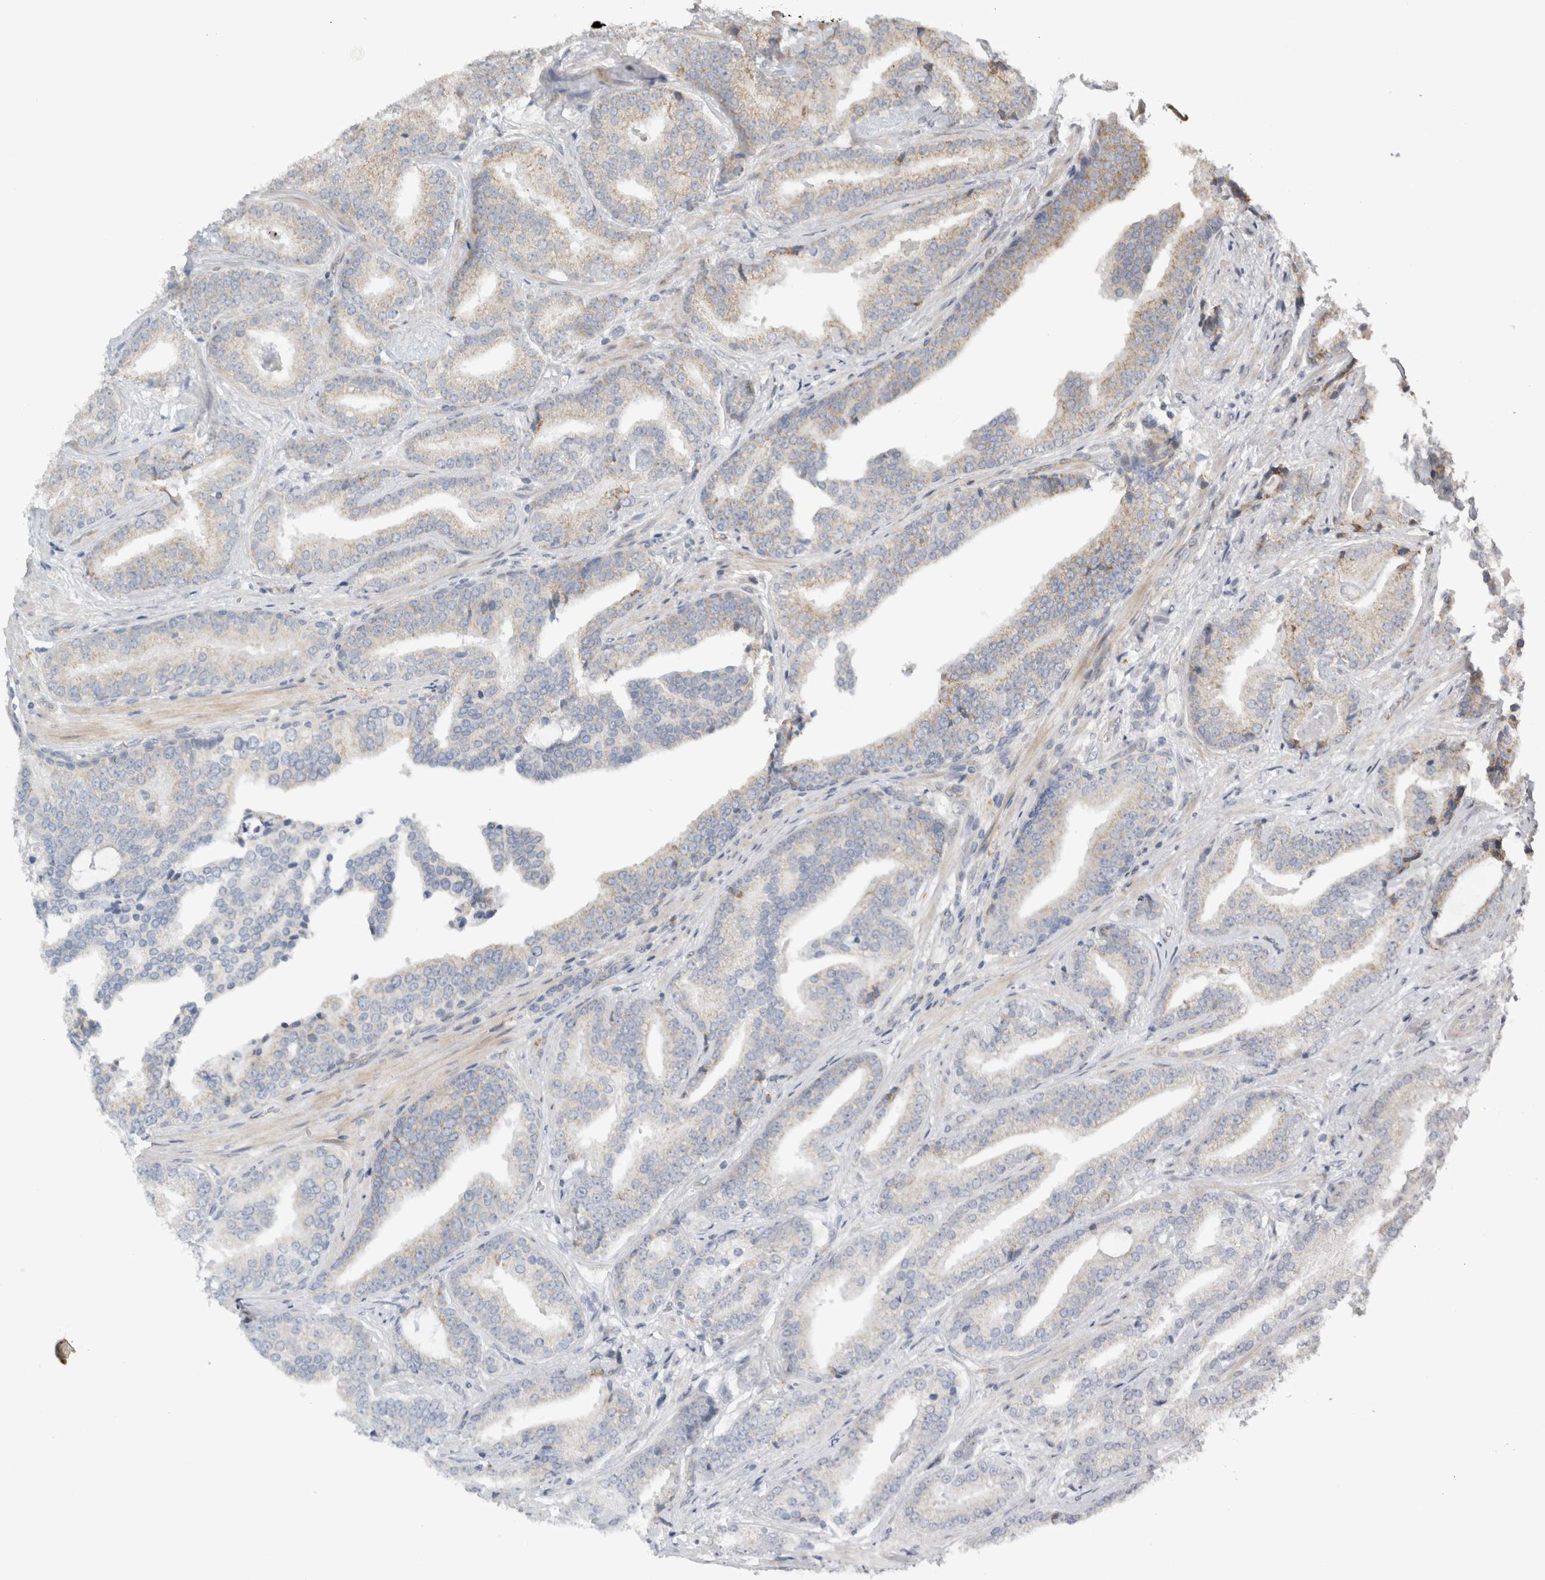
{"staining": {"intensity": "weak", "quantity": "<25%", "location": "cytoplasmic/membranous"}, "tissue": "prostate cancer", "cell_type": "Tumor cells", "image_type": "cancer", "snomed": [{"axis": "morphology", "description": "Adenocarcinoma, Low grade"}, {"axis": "topography", "description": "Prostate"}], "caption": "DAB immunohistochemical staining of human prostate low-grade adenocarcinoma displays no significant expression in tumor cells.", "gene": "KPNA5", "patient": {"sex": "male", "age": 67}}